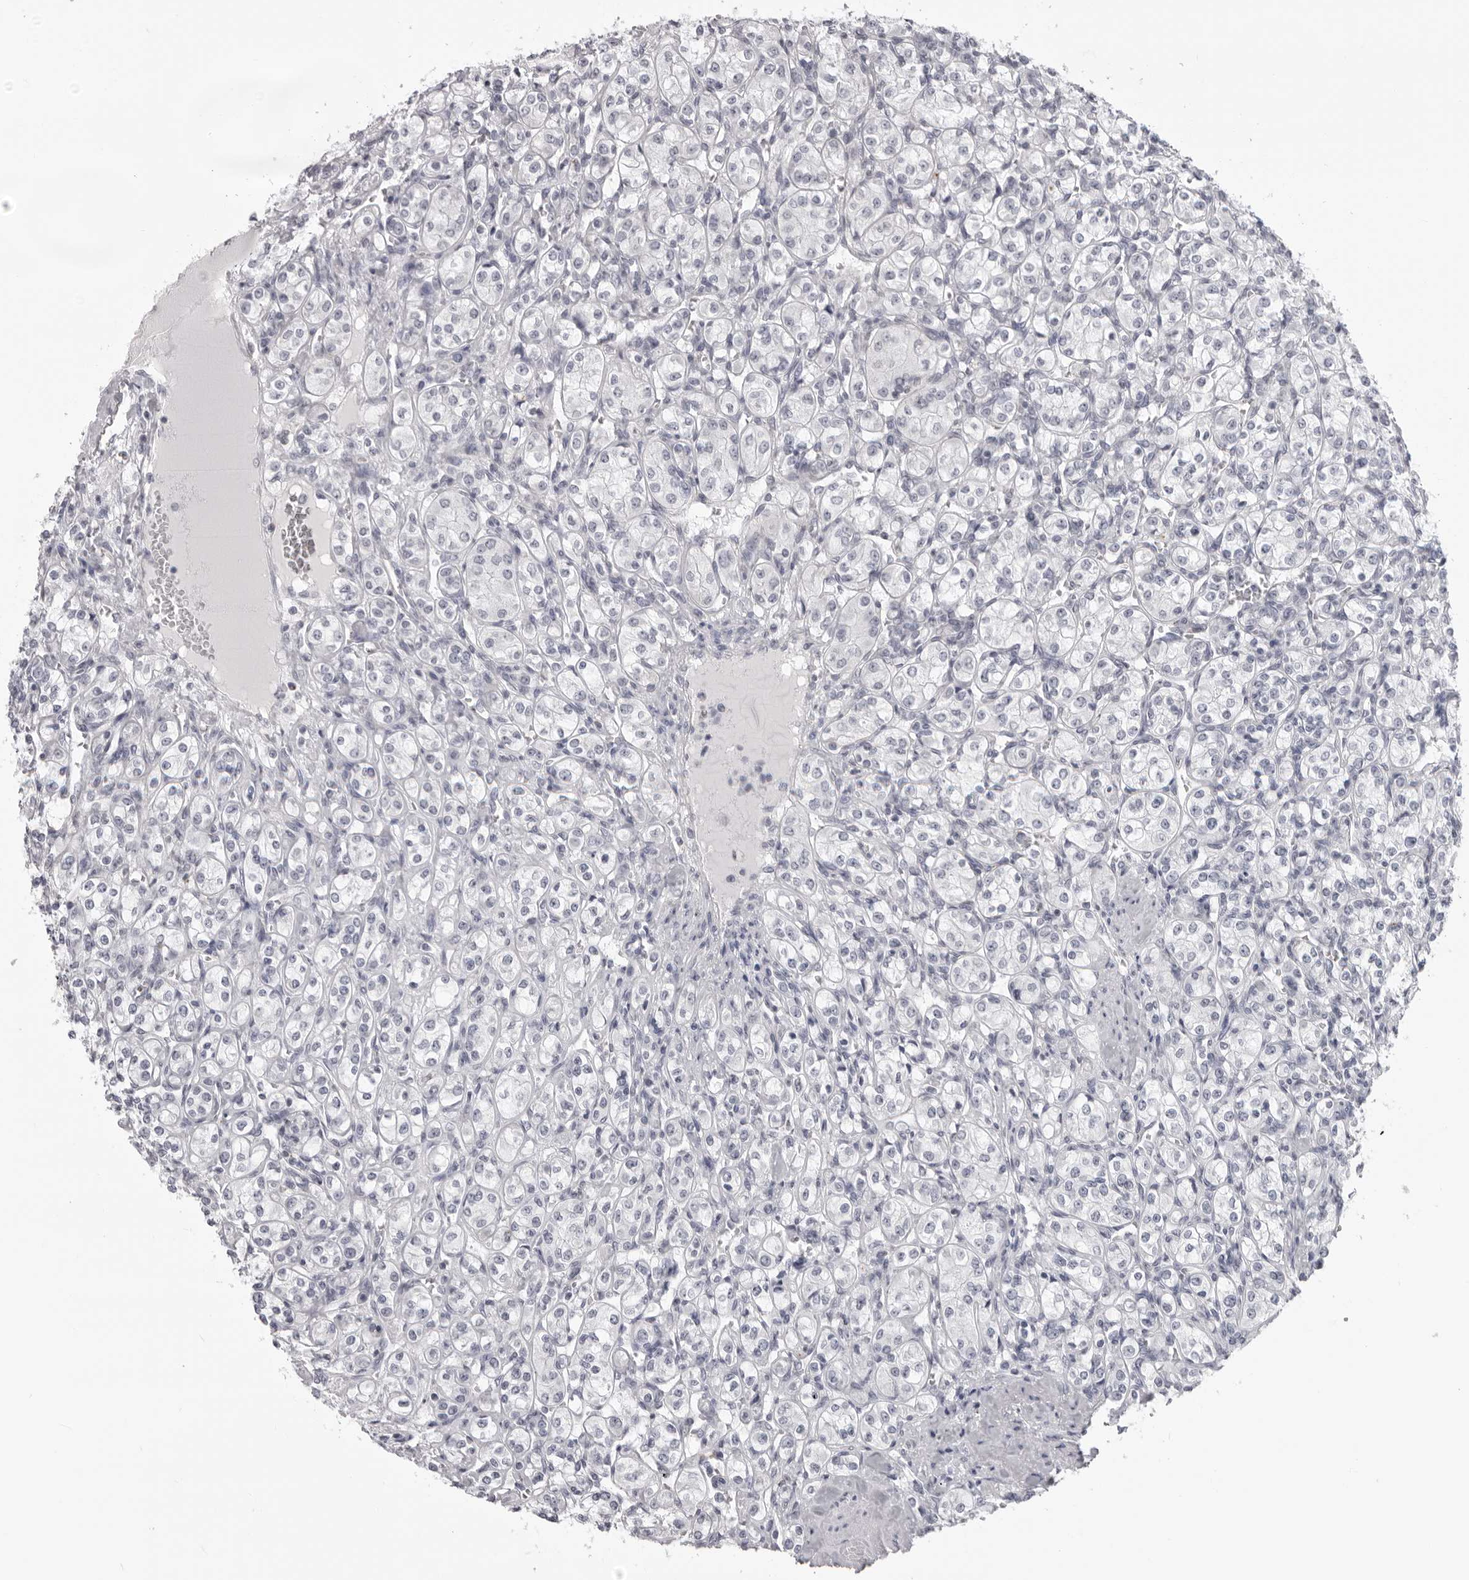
{"staining": {"intensity": "negative", "quantity": "none", "location": "none"}, "tissue": "renal cancer", "cell_type": "Tumor cells", "image_type": "cancer", "snomed": [{"axis": "morphology", "description": "Adenocarcinoma, NOS"}, {"axis": "topography", "description": "Kidney"}], "caption": "Human renal adenocarcinoma stained for a protein using immunohistochemistry reveals no staining in tumor cells.", "gene": "DNALI1", "patient": {"sex": "male", "age": 77}}